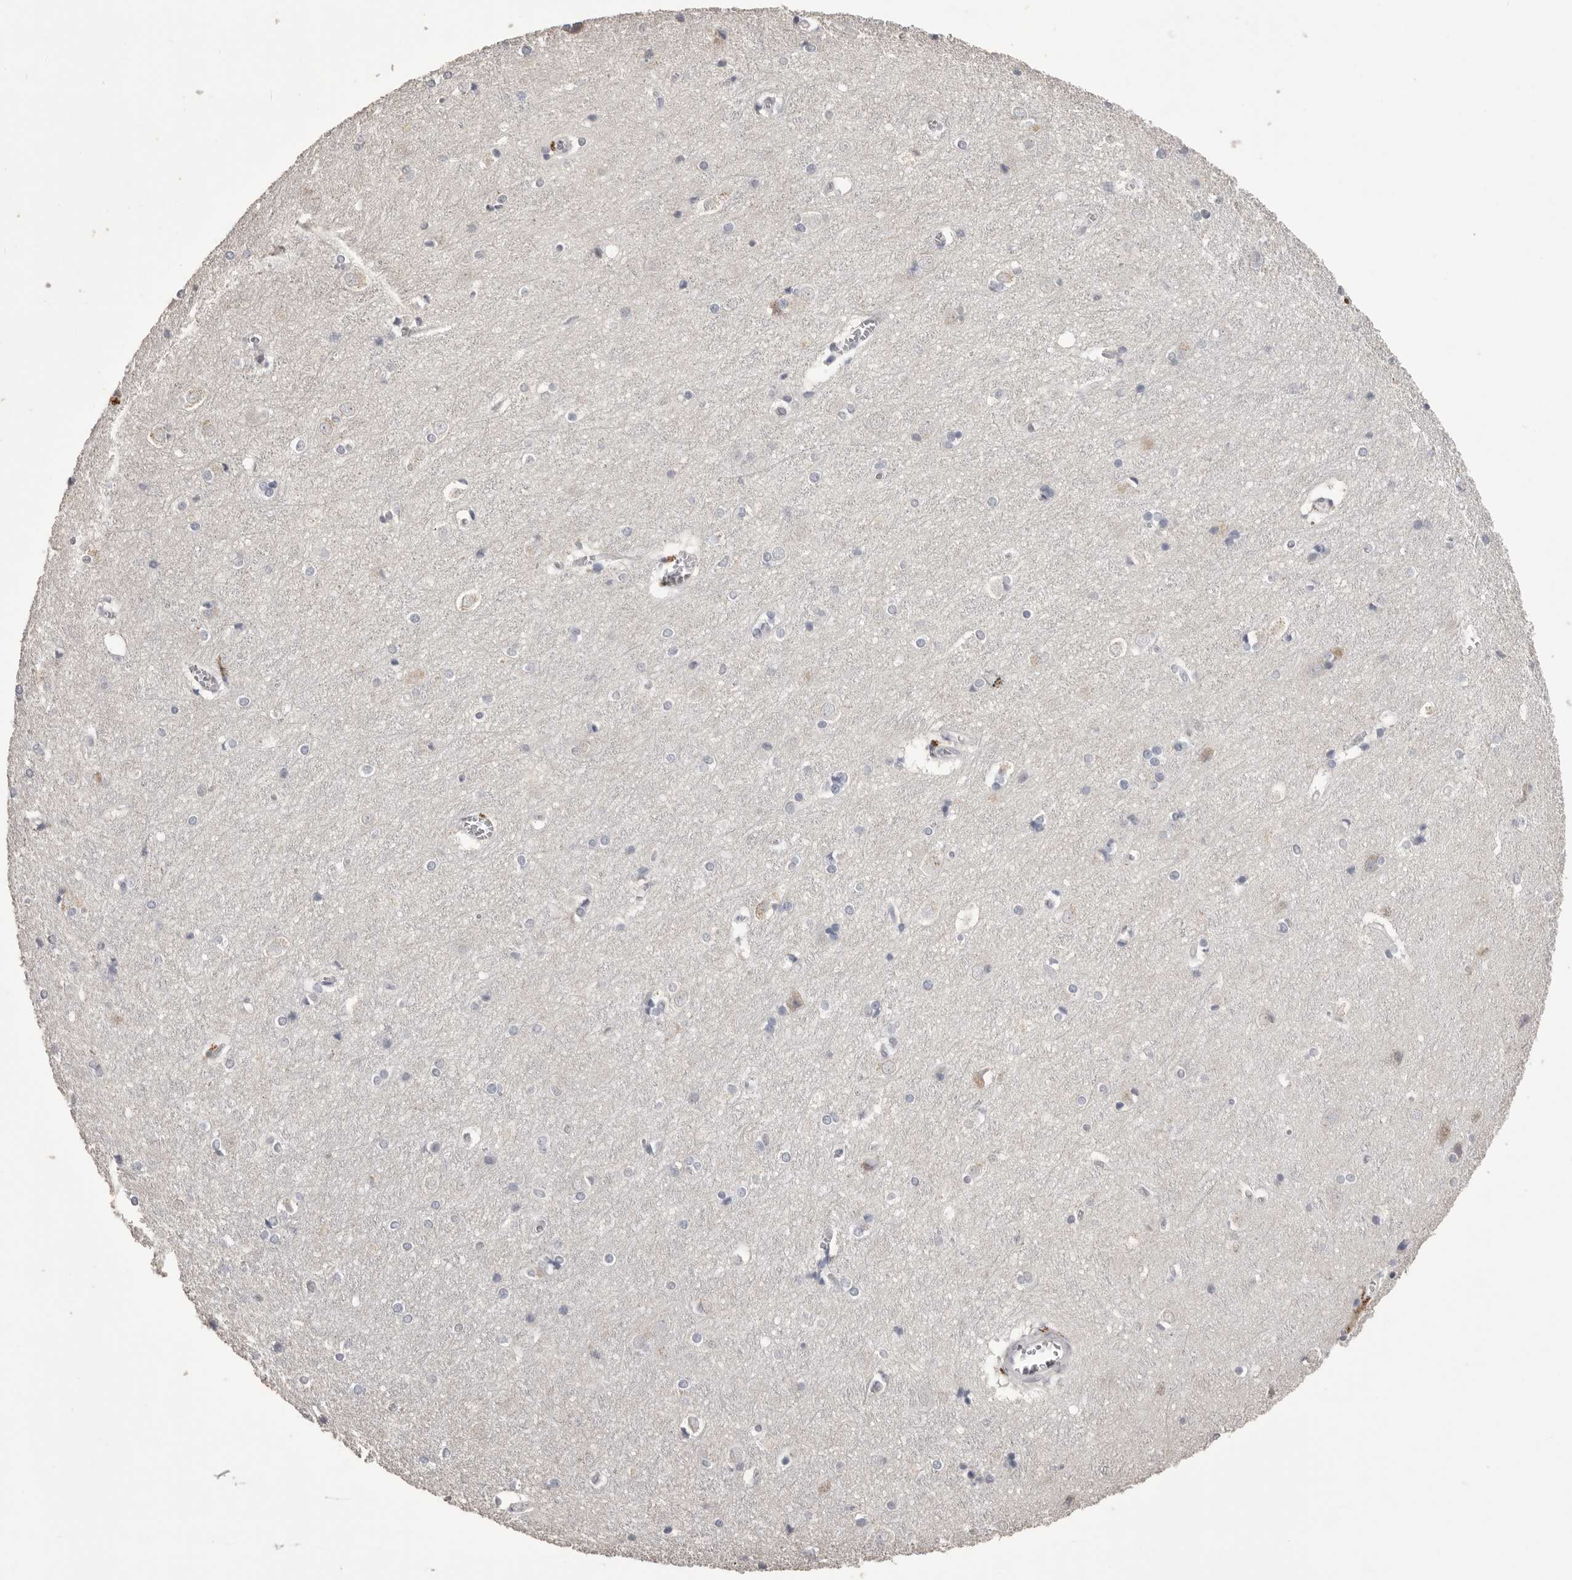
{"staining": {"intensity": "negative", "quantity": "none", "location": "none"}, "tissue": "cerebral cortex", "cell_type": "Endothelial cells", "image_type": "normal", "snomed": [{"axis": "morphology", "description": "Normal tissue, NOS"}, {"axis": "topography", "description": "Cerebral cortex"}], "caption": "This is a micrograph of IHC staining of benign cerebral cortex, which shows no positivity in endothelial cells.", "gene": "MMP7", "patient": {"sex": "male", "age": 54}}